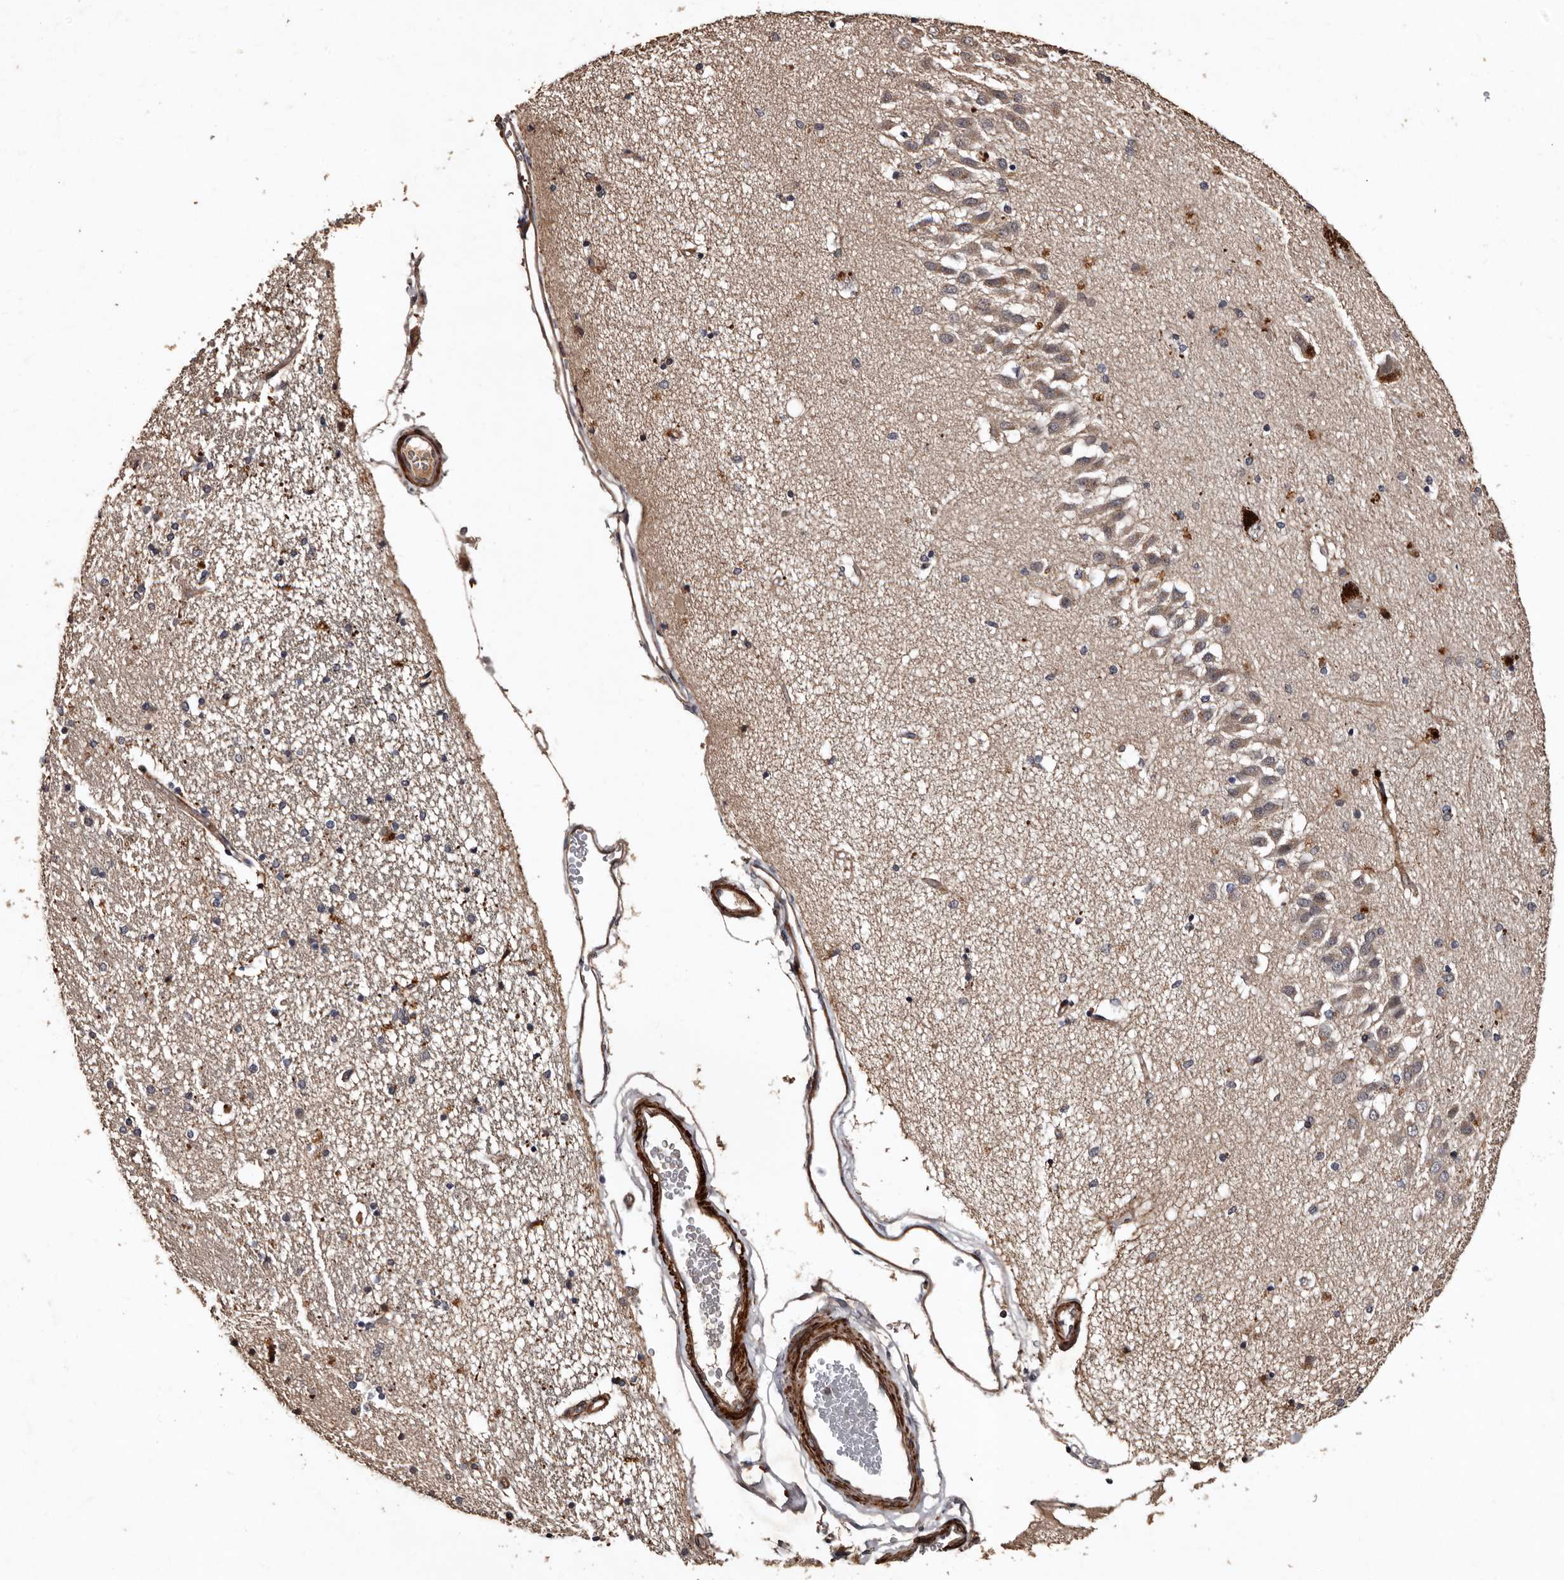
{"staining": {"intensity": "weak", "quantity": "<25%", "location": "cytoplasmic/membranous"}, "tissue": "hippocampus", "cell_type": "Glial cells", "image_type": "normal", "snomed": [{"axis": "morphology", "description": "Normal tissue, NOS"}, {"axis": "topography", "description": "Hippocampus"}], "caption": "Glial cells are negative for protein expression in normal human hippocampus. (DAB immunohistochemistry visualized using brightfield microscopy, high magnification).", "gene": "PRKD3", "patient": {"sex": "female", "age": 54}}